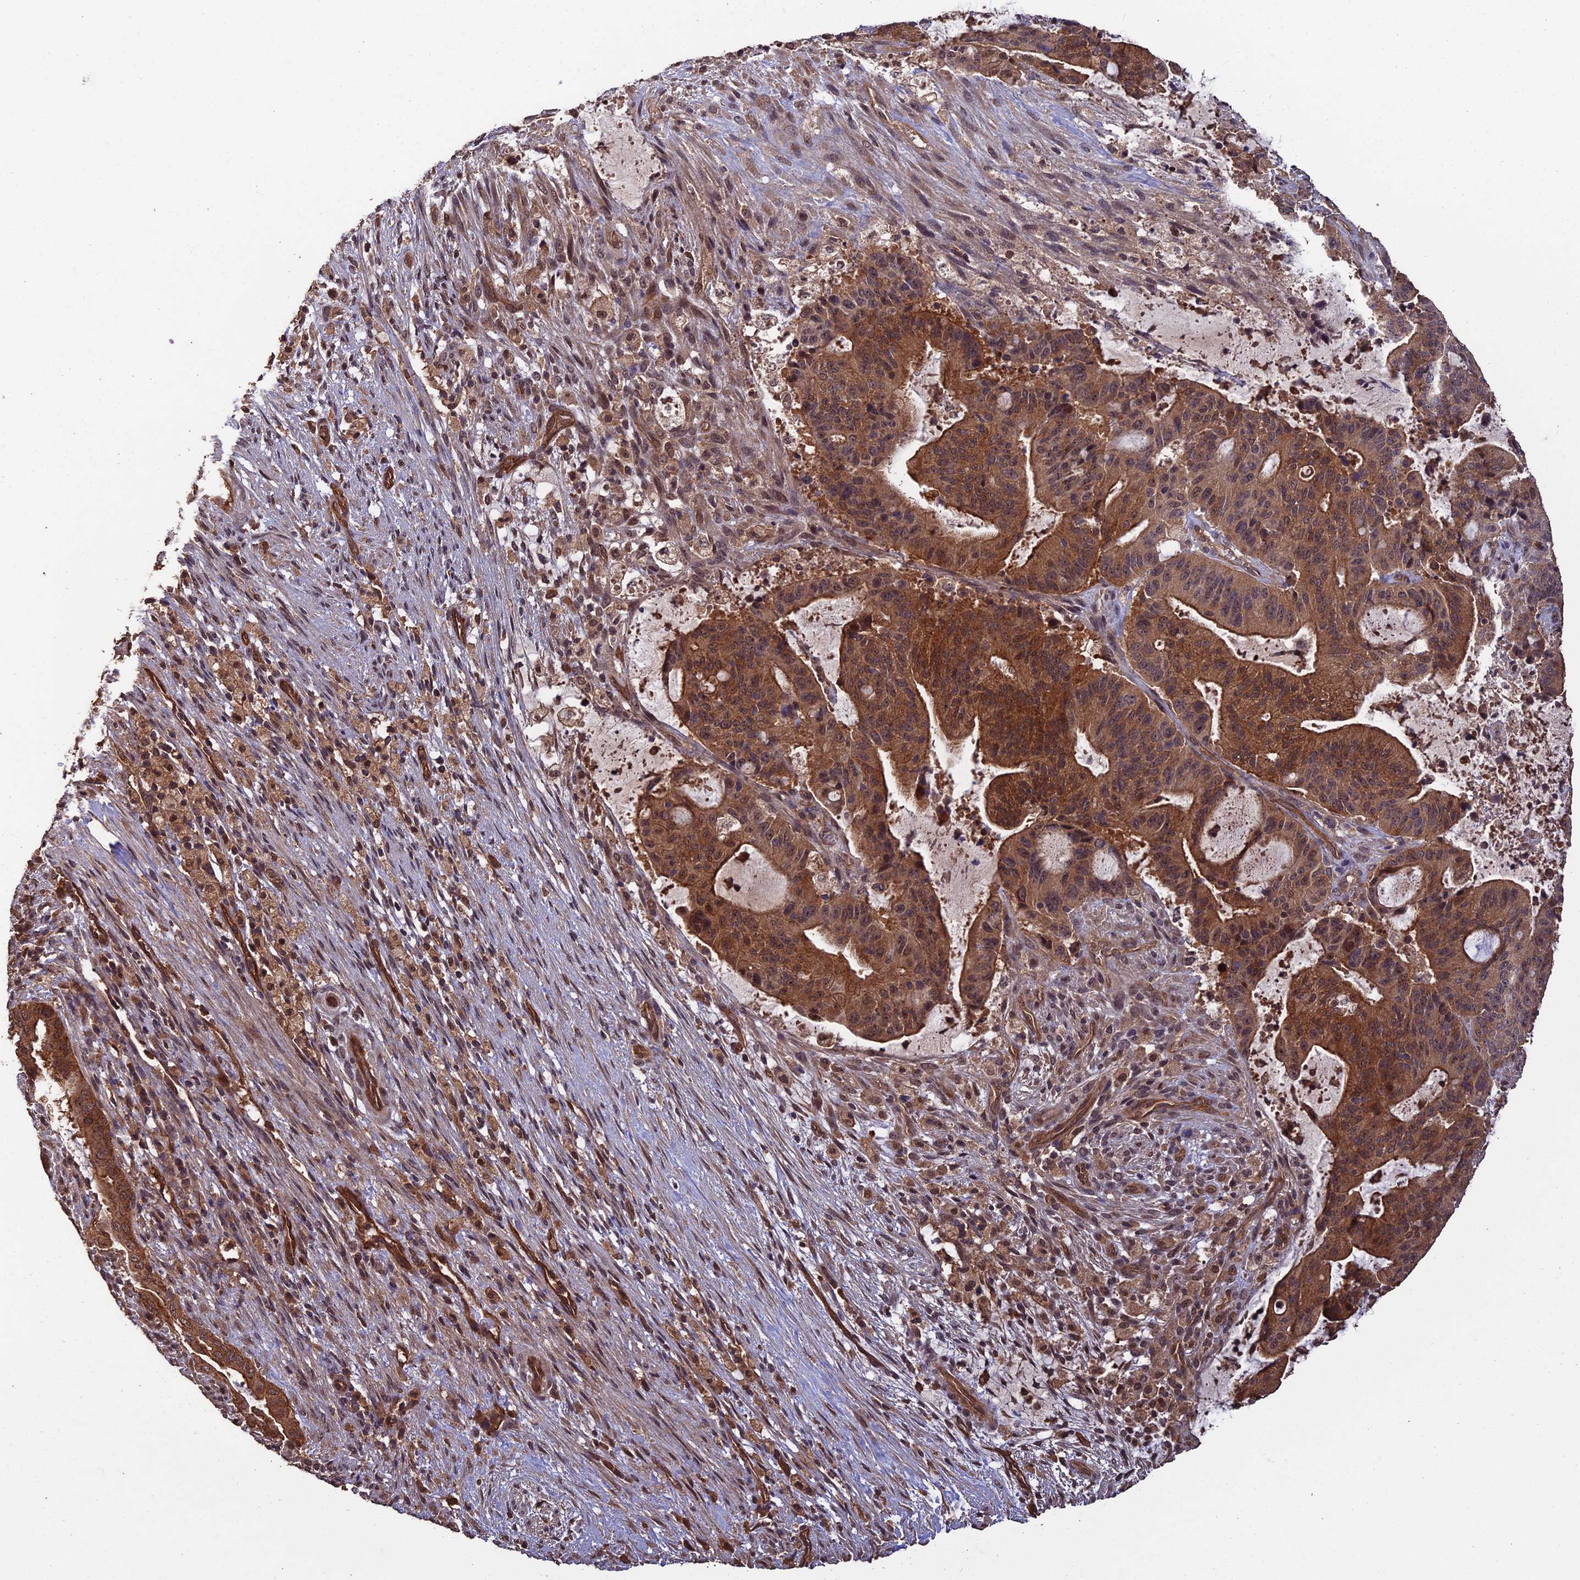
{"staining": {"intensity": "strong", "quantity": ">75%", "location": "cytoplasmic/membranous,nuclear"}, "tissue": "liver cancer", "cell_type": "Tumor cells", "image_type": "cancer", "snomed": [{"axis": "morphology", "description": "Normal tissue, NOS"}, {"axis": "morphology", "description": "Cholangiocarcinoma"}, {"axis": "topography", "description": "Liver"}, {"axis": "topography", "description": "Peripheral nerve tissue"}], "caption": "There is high levels of strong cytoplasmic/membranous and nuclear positivity in tumor cells of liver cholangiocarcinoma, as demonstrated by immunohistochemical staining (brown color).", "gene": "RALGAPA2", "patient": {"sex": "female", "age": 73}}